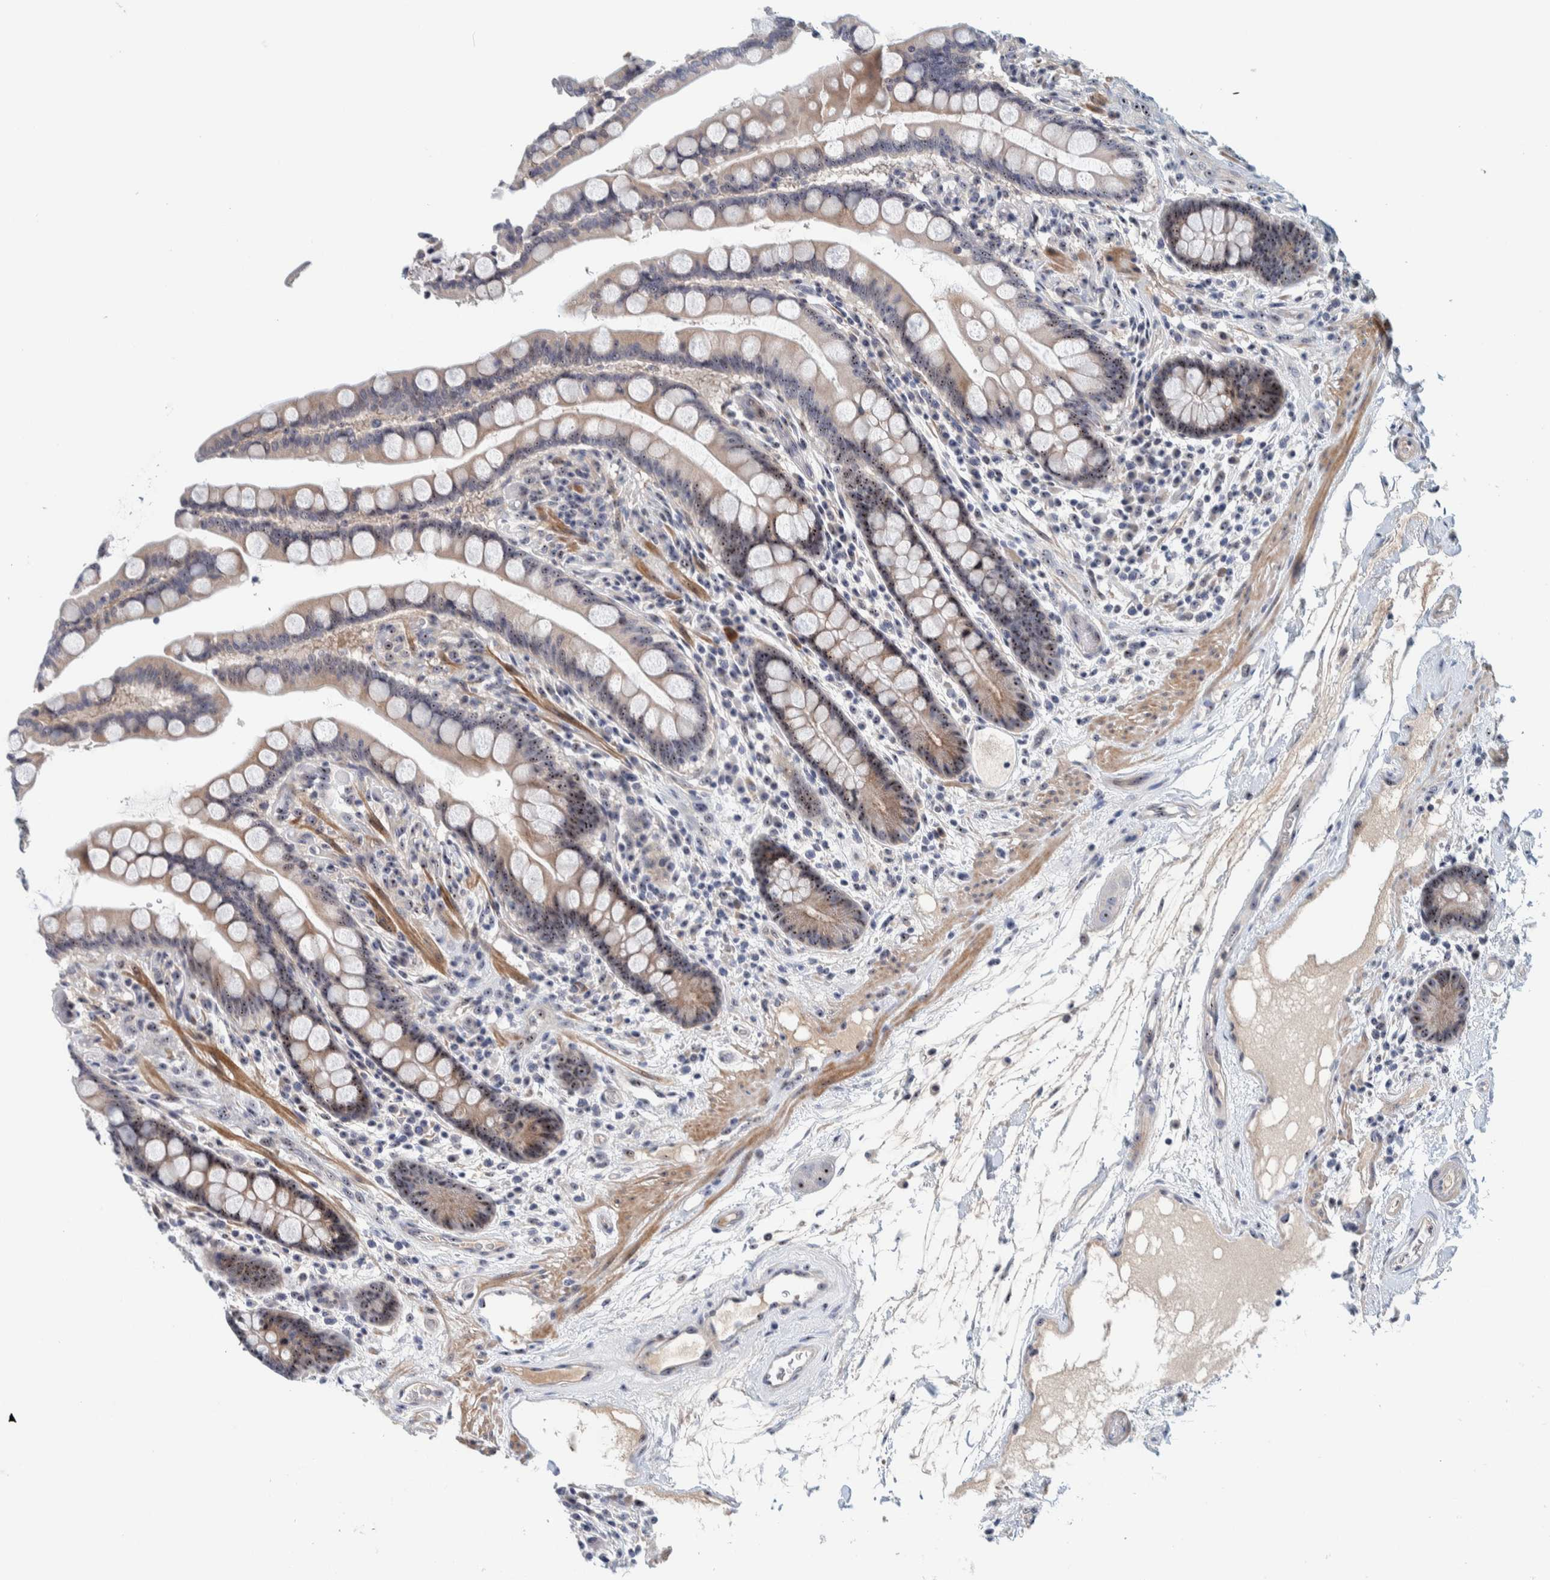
{"staining": {"intensity": "moderate", "quantity": ">75%", "location": "nuclear"}, "tissue": "colon", "cell_type": "Endothelial cells", "image_type": "normal", "snomed": [{"axis": "morphology", "description": "Normal tissue, NOS"}, {"axis": "topography", "description": "Colon"}], "caption": "Brown immunohistochemical staining in benign colon demonstrates moderate nuclear staining in approximately >75% of endothelial cells.", "gene": "NOL11", "patient": {"sex": "male", "age": 73}}